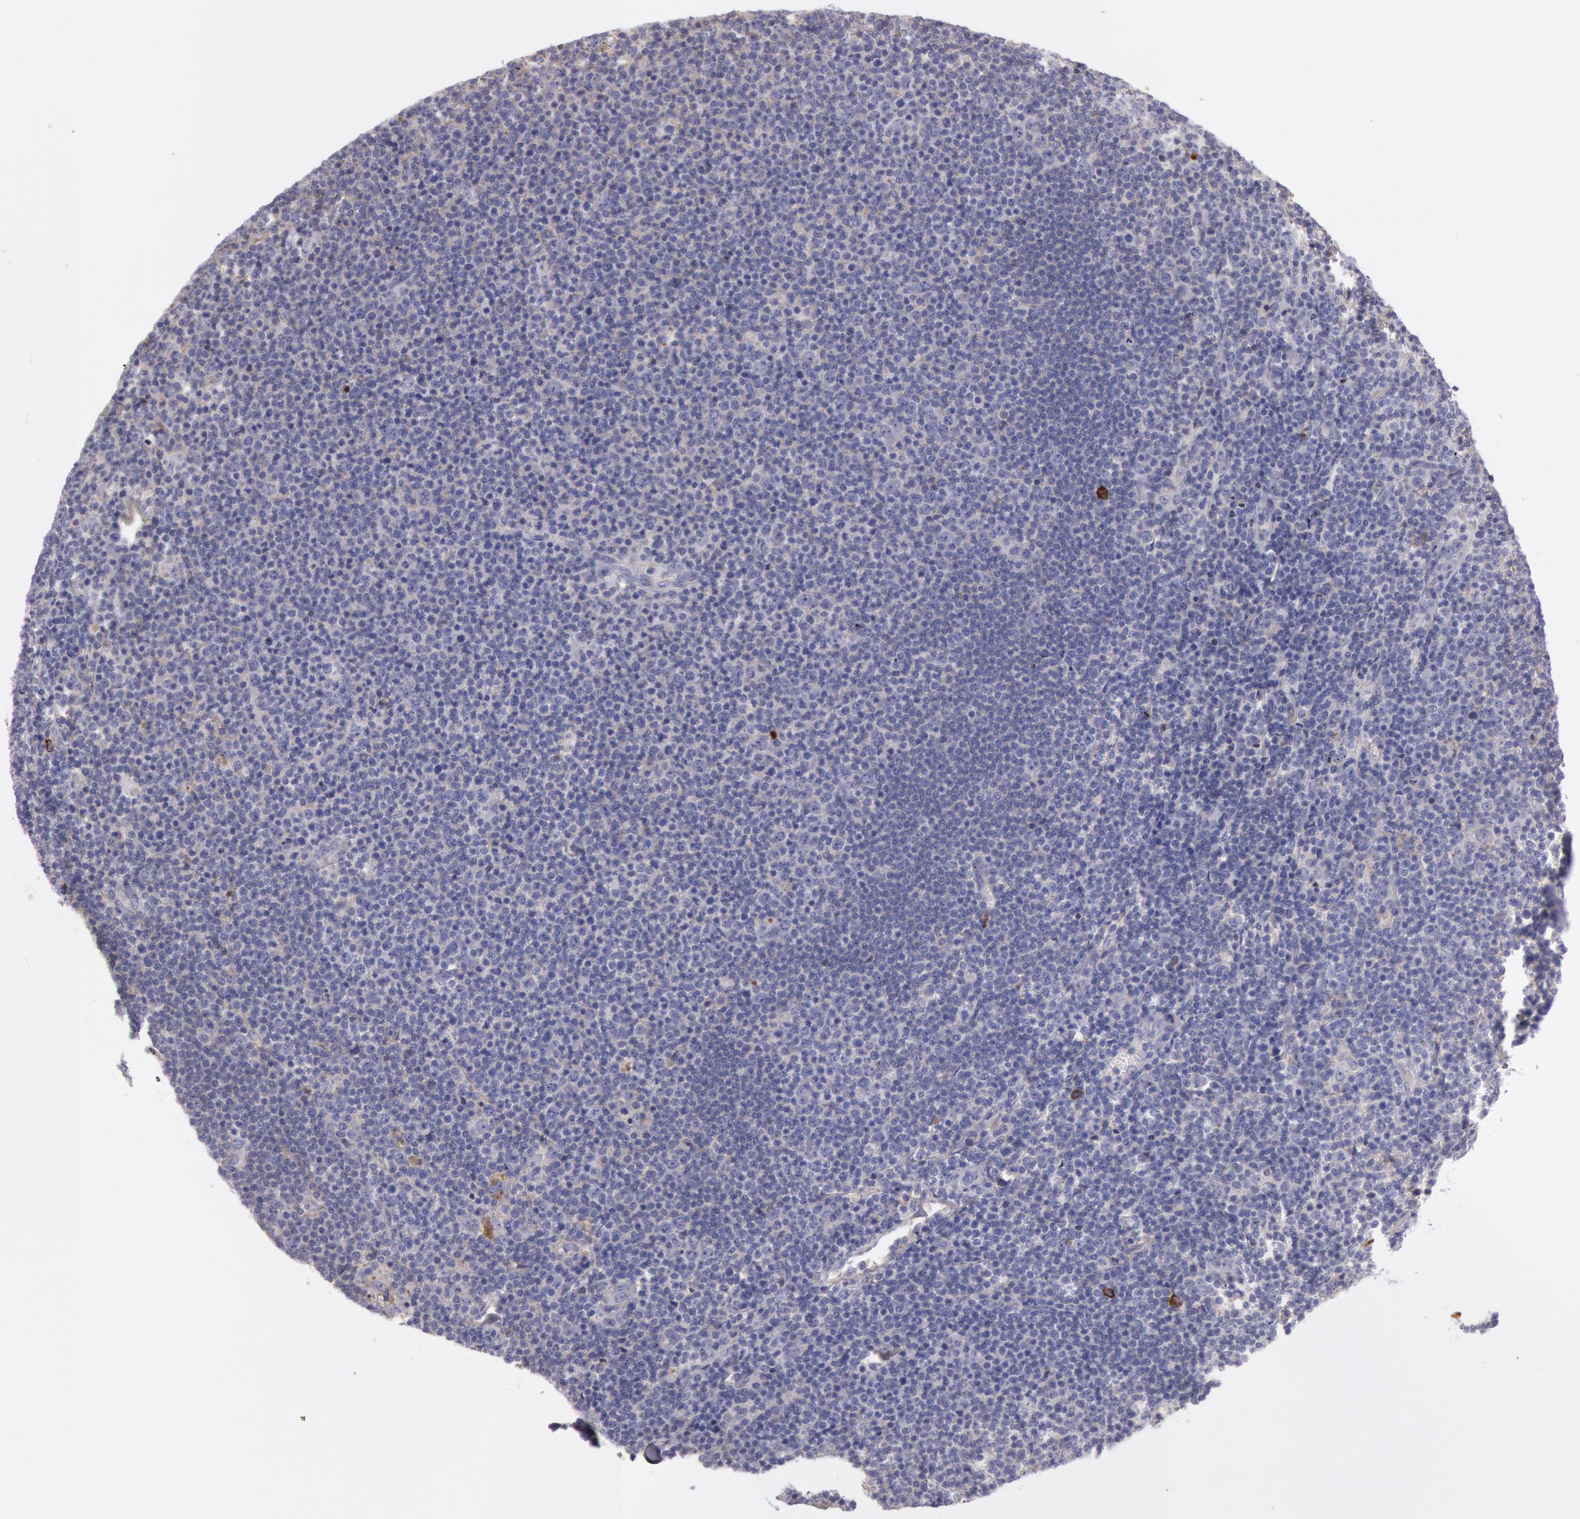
{"staining": {"intensity": "weak", "quantity": "<25%", "location": "cytoplasmic/membranous"}, "tissue": "lymphoma", "cell_type": "Tumor cells", "image_type": "cancer", "snomed": [{"axis": "morphology", "description": "Malignant lymphoma, non-Hodgkin's type, Low grade"}, {"axis": "topography", "description": "Lymph node"}], "caption": "DAB immunohistochemical staining of human low-grade malignant lymphoma, non-Hodgkin's type demonstrates no significant staining in tumor cells.", "gene": "IGHG1", "patient": {"sex": "male", "age": 74}}